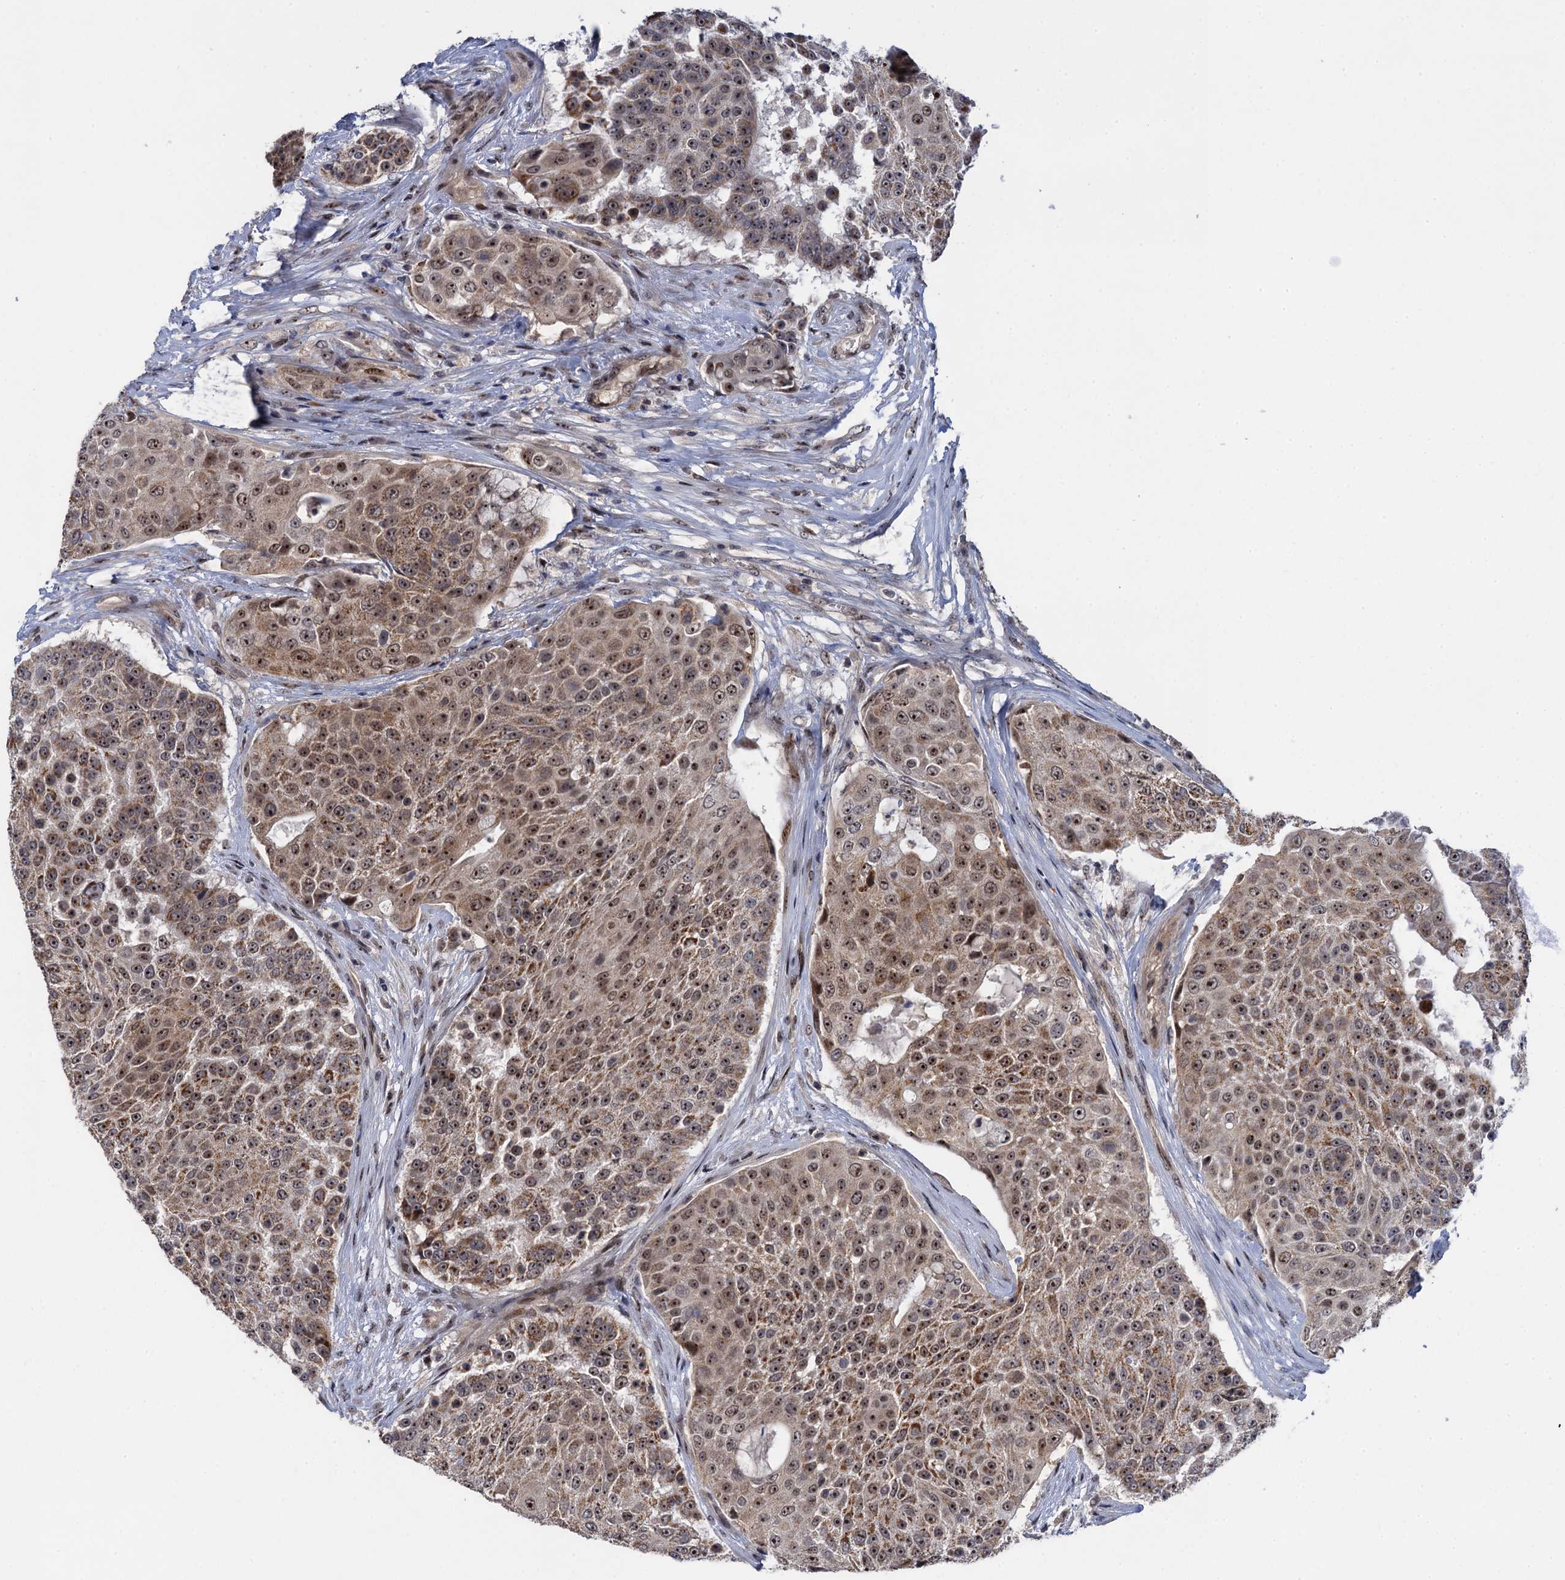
{"staining": {"intensity": "moderate", "quantity": ">75%", "location": "nuclear"}, "tissue": "urothelial cancer", "cell_type": "Tumor cells", "image_type": "cancer", "snomed": [{"axis": "morphology", "description": "Urothelial carcinoma, High grade"}, {"axis": "topography", "description": "Urinary bladder"}], "caption": "IHC micrograph of neoplastic tissue: urothelial cancer stained using IHC reveals medium levels of moderate protein expression localized specifically in the nuclear of tumor cells, appearing as a nuclear brown color.", "gene": "ZAR1L", "patient": {"sex": "female", "age": 63}}